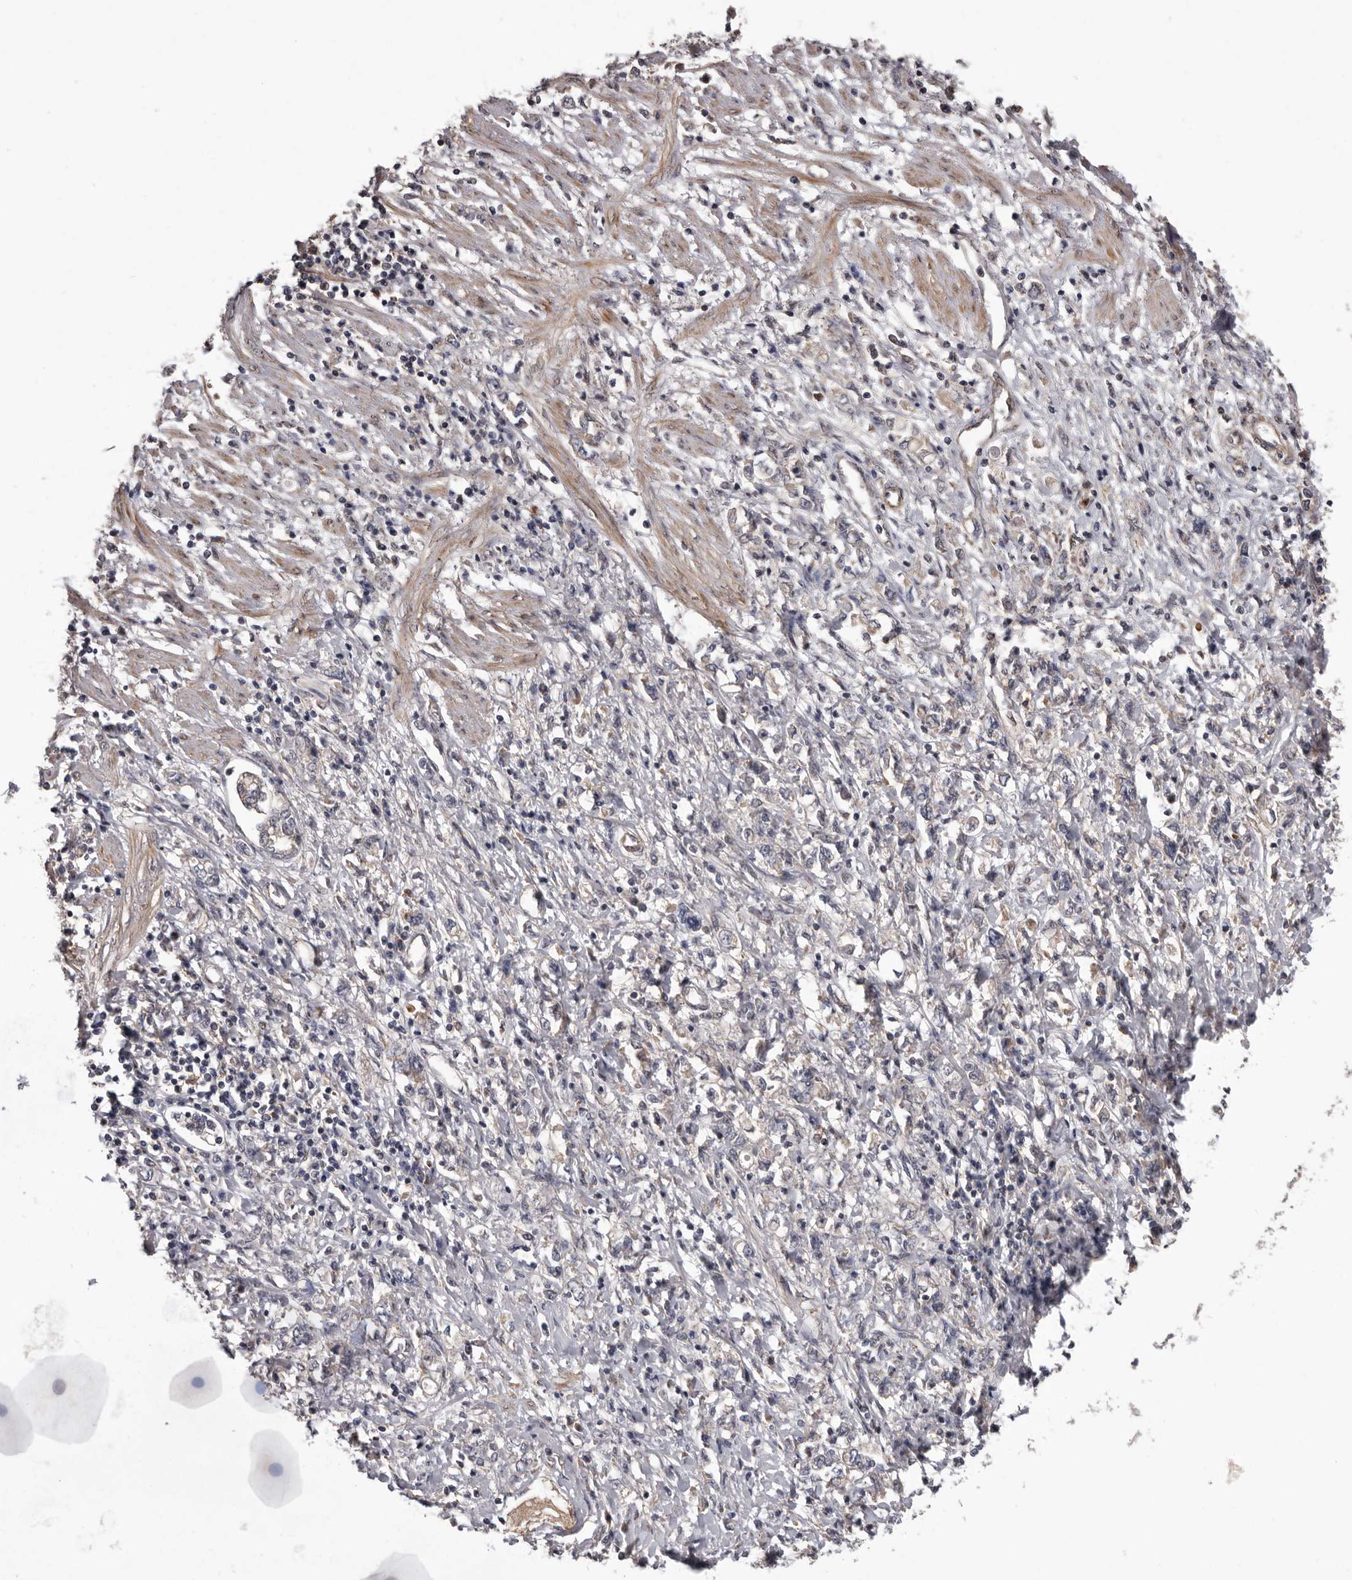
{"staining": {"intensity": "negative", "quantity": "none", "location": "none"}, "tissue": "stomach cancer", "cell_type": "Tumor cells", "image_type": "cancer", "snomed": [{"axis": "morphology", "description": "Adenocarcinoma, NOS"}, {"axis": "topography", "description": "Stomach"}], "caption": "An IHC image of stomach cancer is shown. There is no staining in tumor cells of stomach cancer.", "gene": "PRKD1", "patient": {"sex": "female", "age": 76}}